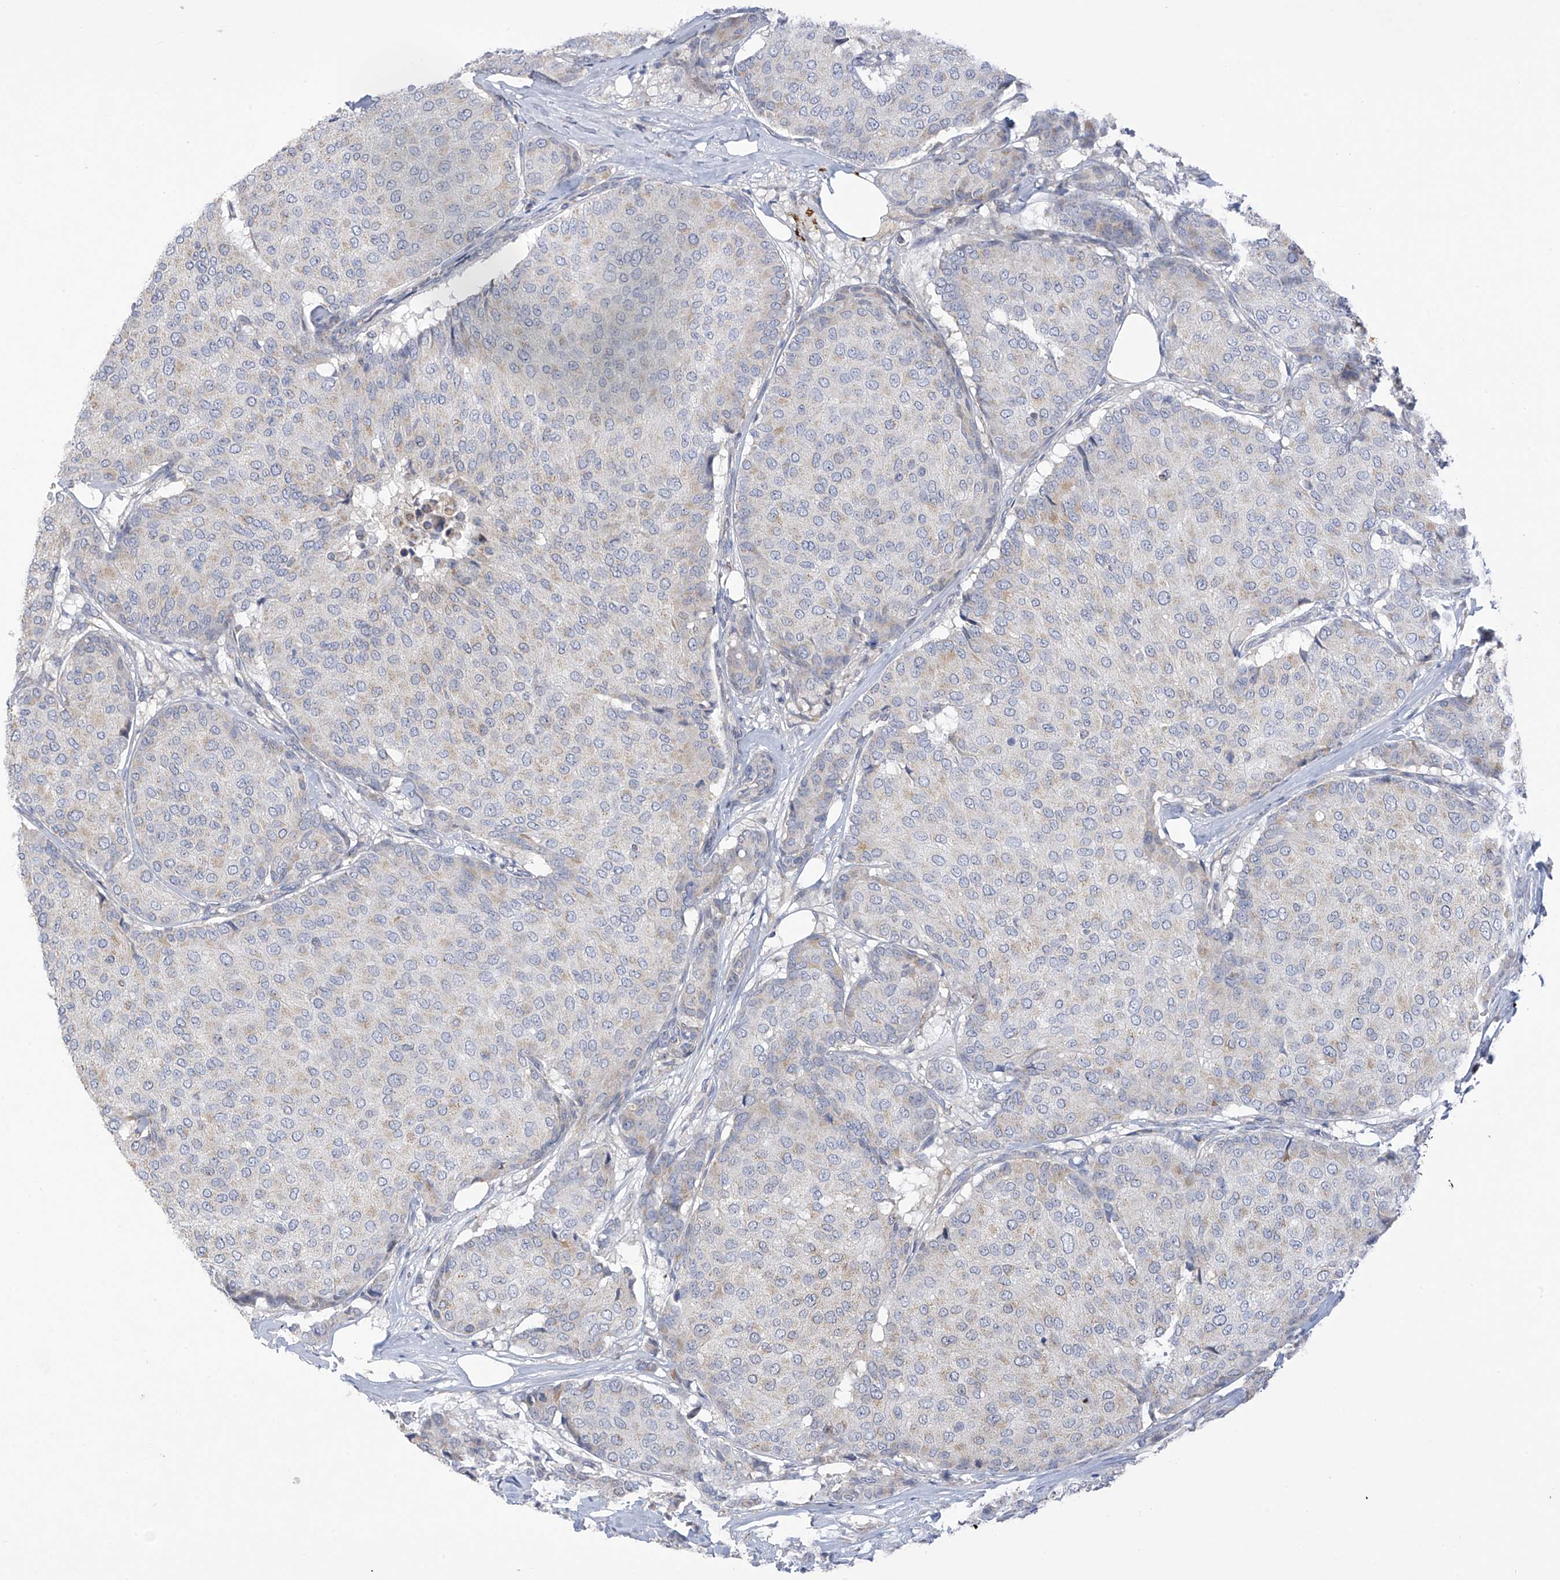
{"staining": {"intensity": "negative", "quantity": "none", "location": "none"}, "tissue": "breast cancer", "cell_type": "Tumor cells", "image_type": "cancer", "snomed": [{"axis": "morphology", "description": "Duct carcinoma"}, {"axis": "topography", "description": "Breast"}], "caption": "Breast intraductal carcinoma stained for a protein using immunohistochemistry (IHC) demonstrates no staining tumor cells.", "gene": "SLCO4A1", "patient": {"sex": "female", "age": 75}}